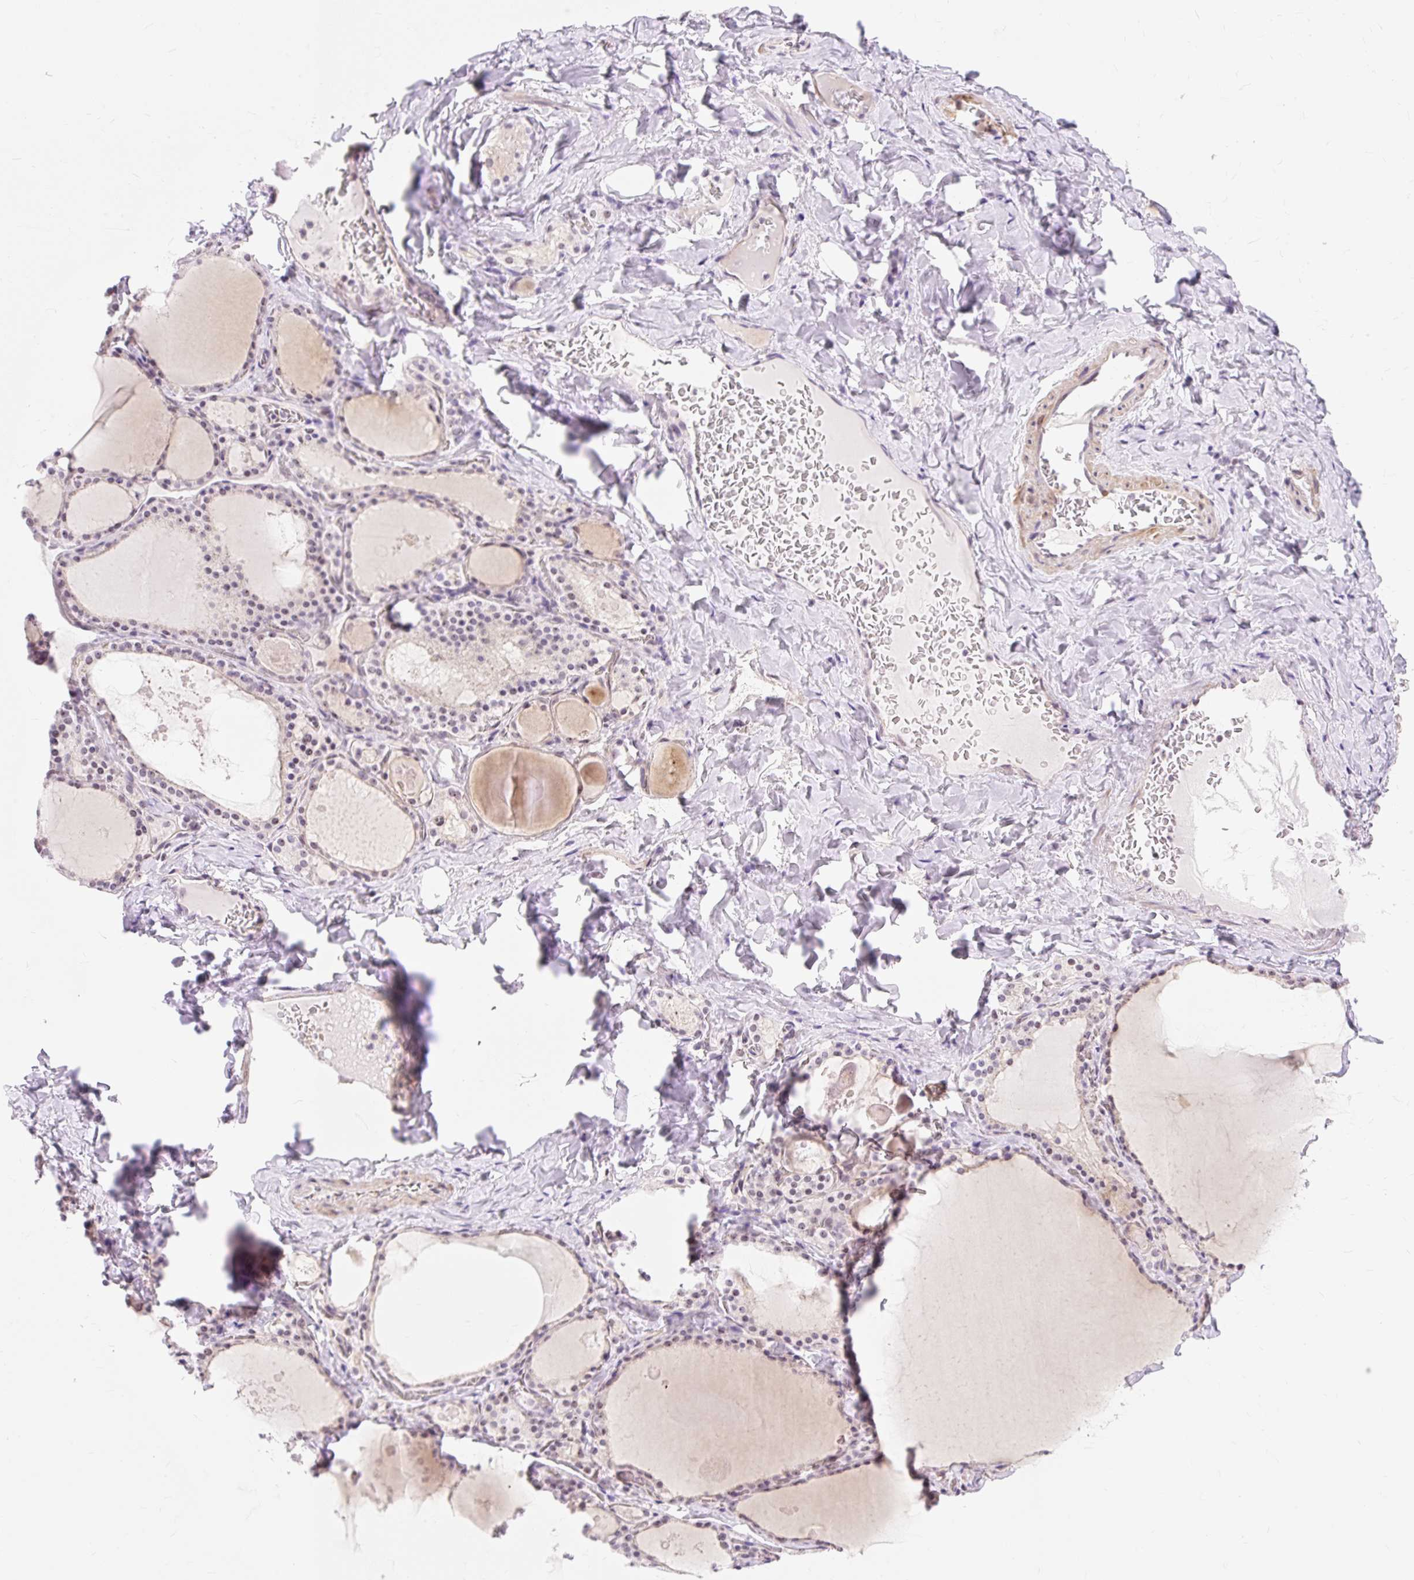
{"staining": {"intensity": "weak", "quantity": "25%-75%", "location": "nuclear"}, "tissue": "thyroid gland", "cell_type": "Glandular cells", "image_type": "normal", "snomed": [{"axis": "morphology", "description": "Normal tissue, NOS"}, {"axis": "topography", "description": "Thyroid gland"}], "caption": "DAB (3,3'-diaminobenzidine) immunohistochemical staining of normal human thyroid gland reveals weak nuclear protein expression in about 25%-75% of glandular cells. The protein of interest is shown in brown color, while the nuclei are stained blue.", "gene": "OBP2A", "patient": {"sex": "male", "age": 56}}